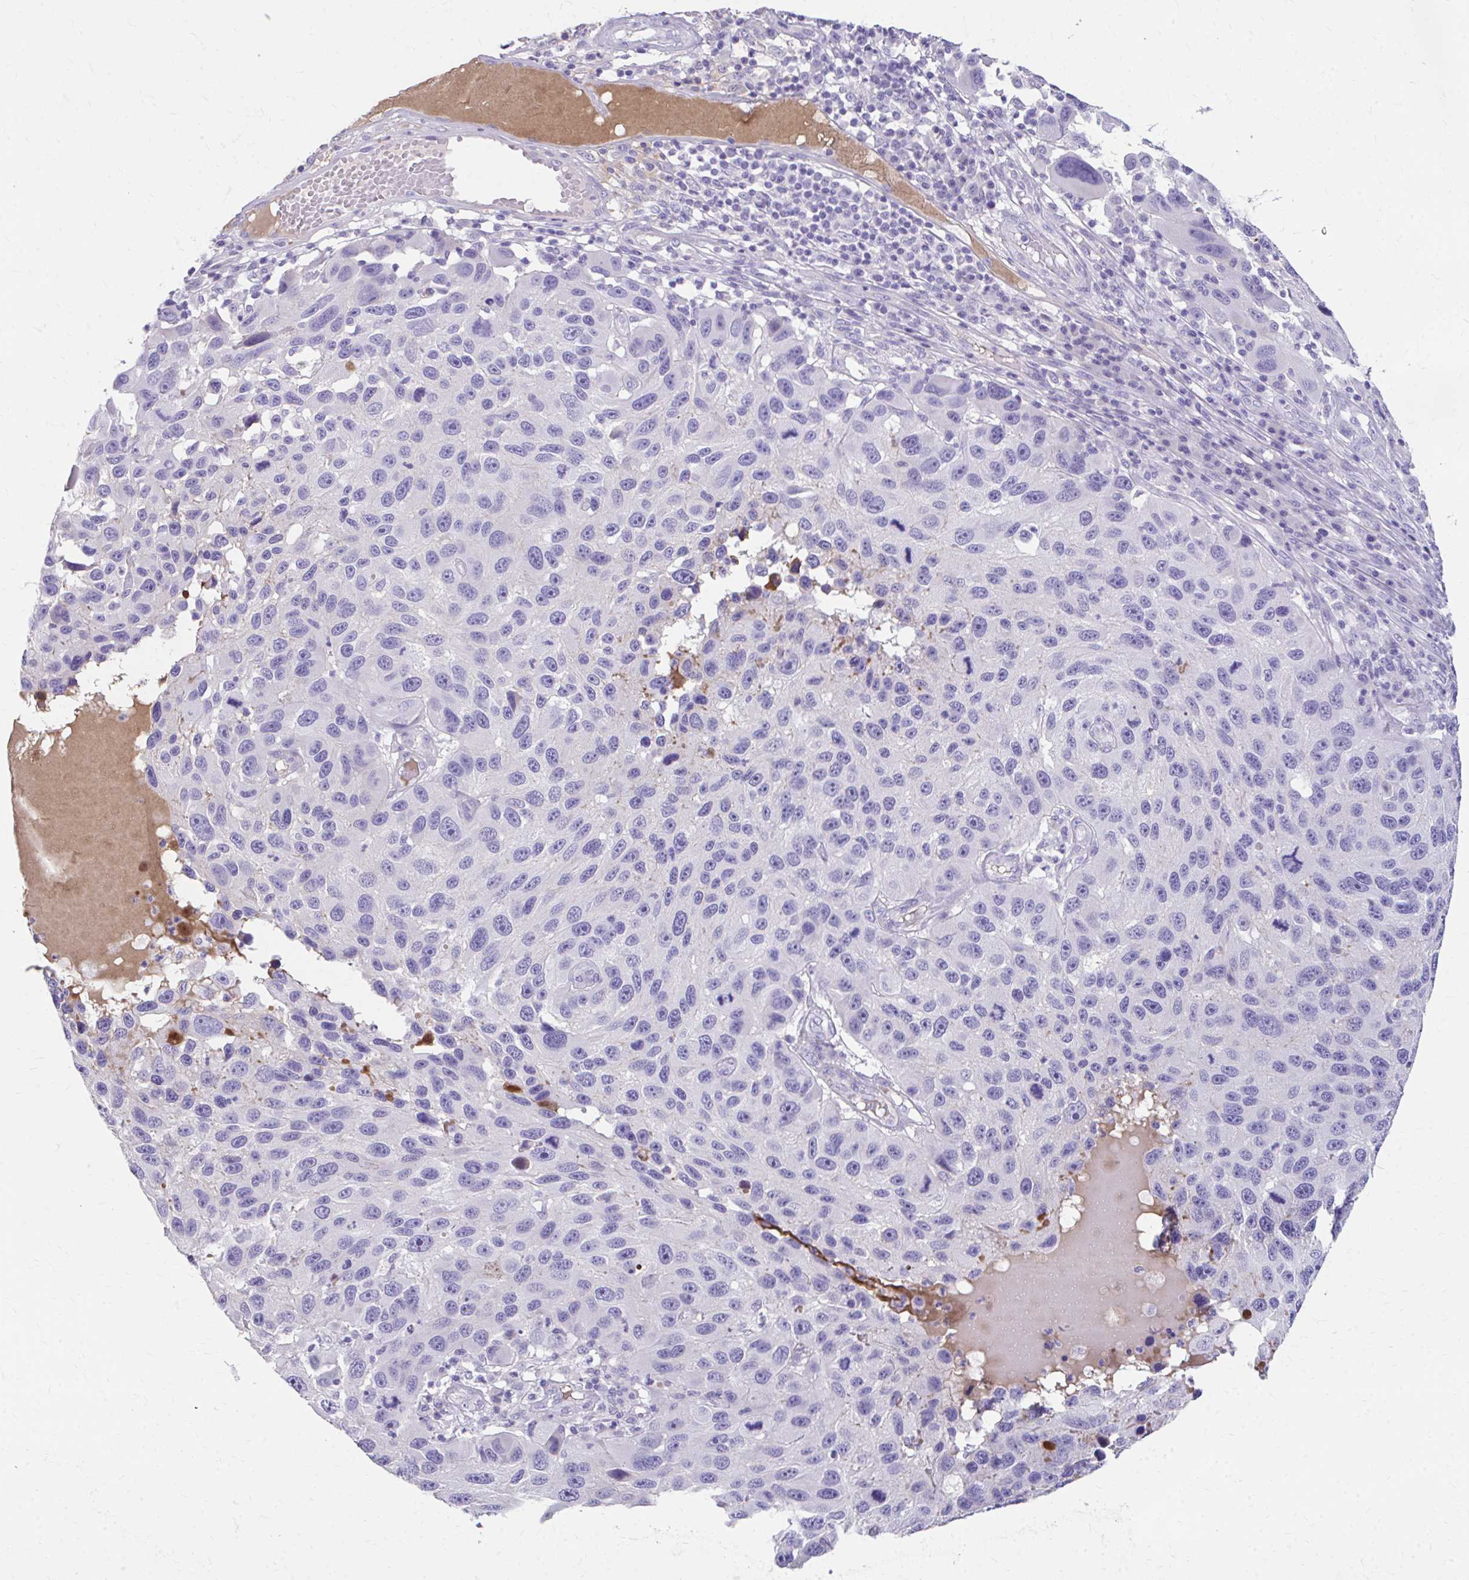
{"staining": {"intensity": "negative", "quantity": "none", "location": "none"}, "tissue": "melanoma", "cell_type": "Tumor cells", "image_type": "cancer", "snomed": [{"axis": "morphology", "description": "Malignant melanoma, NOS"}, {"axis": "topography", "description": "Skin"}], "caption": "The histopathology image reveals no significant expression in tumor cells of malignant melanoma. Brightfield microscopy of IHC stained with DAB (3,3'-diaminobenzidine) (brown) and hematoxylin (blue), captured at high magnification.", "gene": "CFH", "patient": {"sex": "male", "age": 53}}